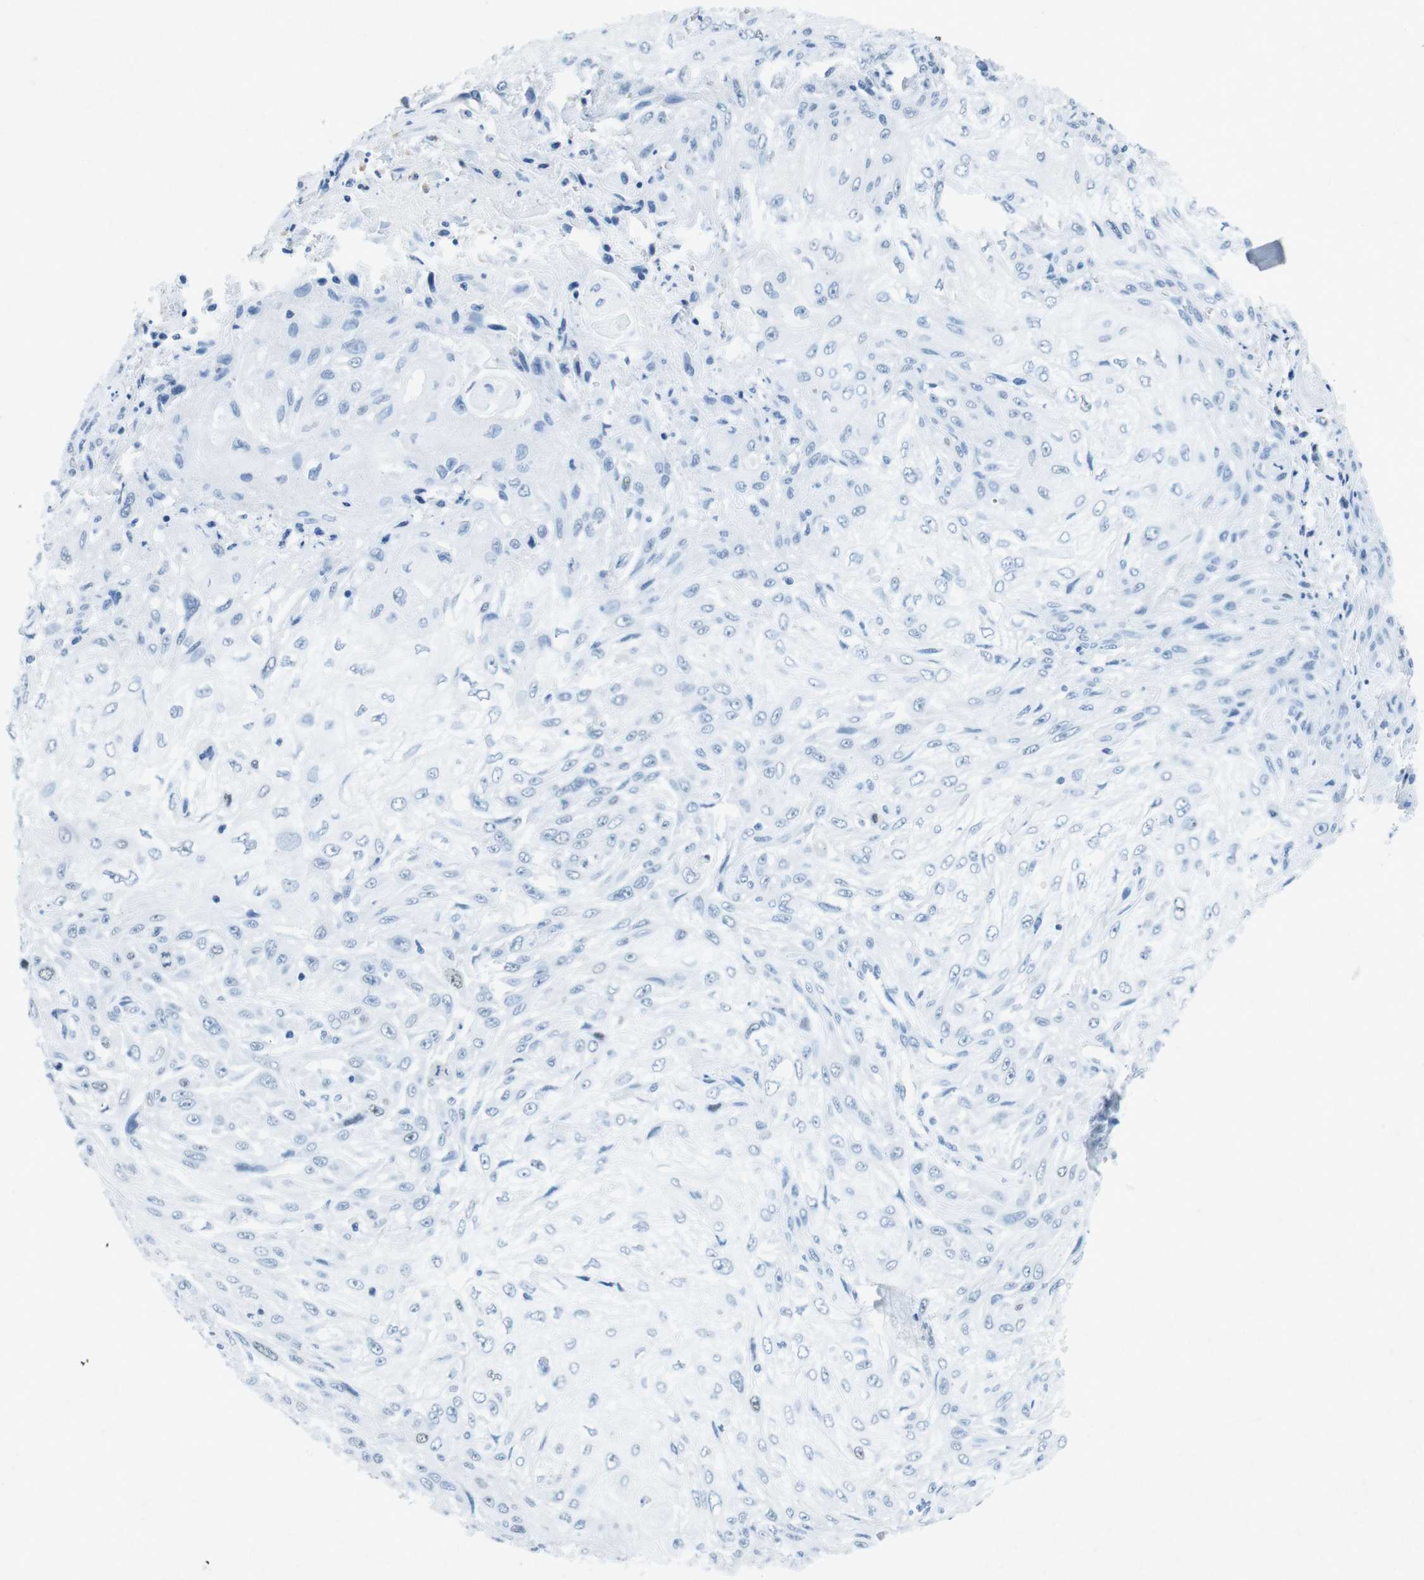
{"staining": {"intensity": "negative", "quantity": "none", "location": "none"}, "tissue": "skin cancer", "cell_type": "Tumor cells", "image_type": "cancer", "snomed": [{"axis": "morphology", "description": "Squamous cell carcinoma, NOS"}, {"axis": "topography", "description": "Skin"}], "caption": "A high-resolution histopathology image shows immunohistochemistry (IHC) staining of skin cancer, which displays no significant positivity in tumor cells.", "gene": "CTAG1B", "patient": {"sex": "male", "age": 75}}